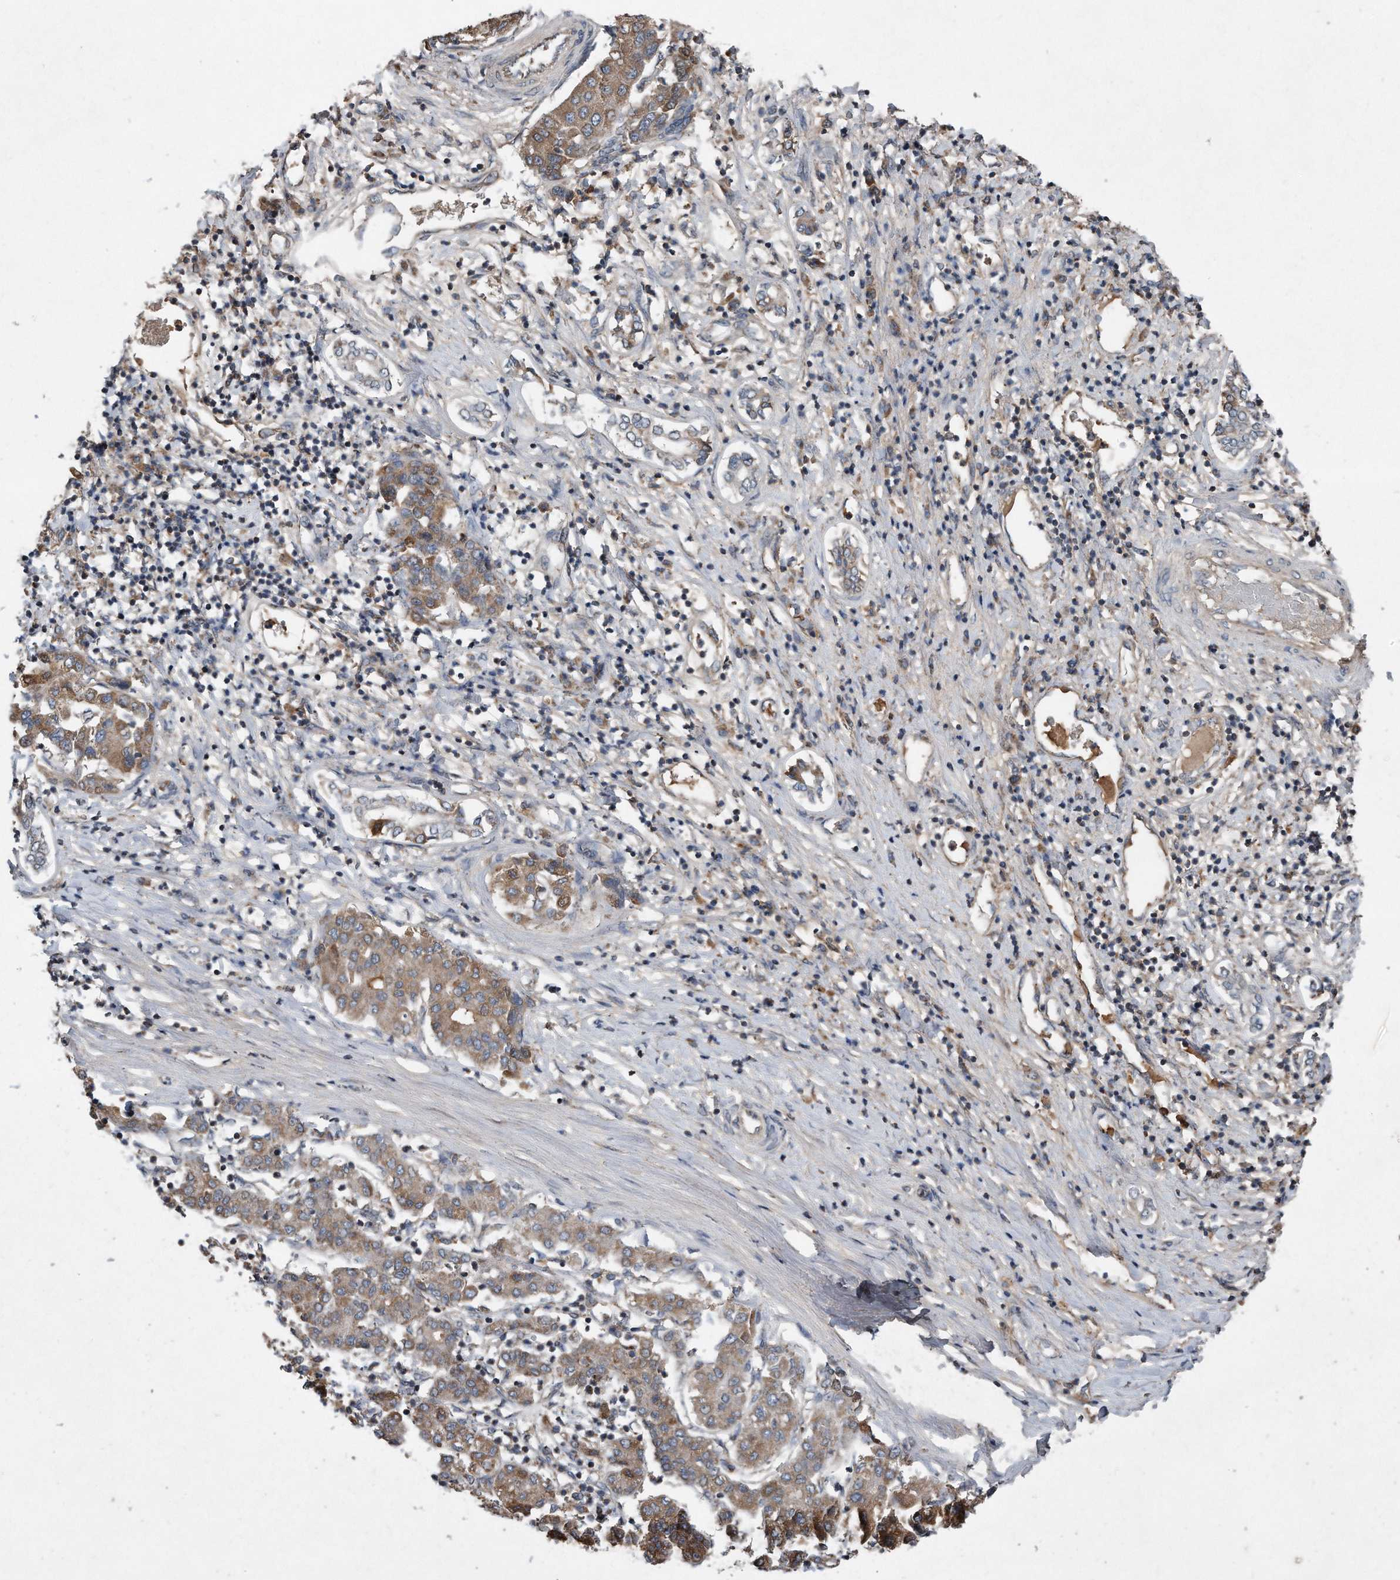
{"staining": {"intensity": "moderate", "quantity": "25%-75%", "location": "cytoplasmic/membranous"}, "tissue": "liver cancer", "cell_type": "Tumor cells", "image_type": "cancer", "snomed": [{"axis": "morphology", "description": "Carcinoma, Hepatocellular, NOS"}, {"axis": "topography", "description": "Liver"}], "caption": "Hepatocellular carcinoma (liver) tissue reveals moderate cytoplasmic/membranous expression in approximately 25%-75% of tumor cells (Stains: DAB (3,3'-diaminobenzidine) in brown, nuclei in blue, Microscopy: brightfield microscopy at high magnification).", "gene": "SDHA", "patient": {"sex": "male", "age": 65}}